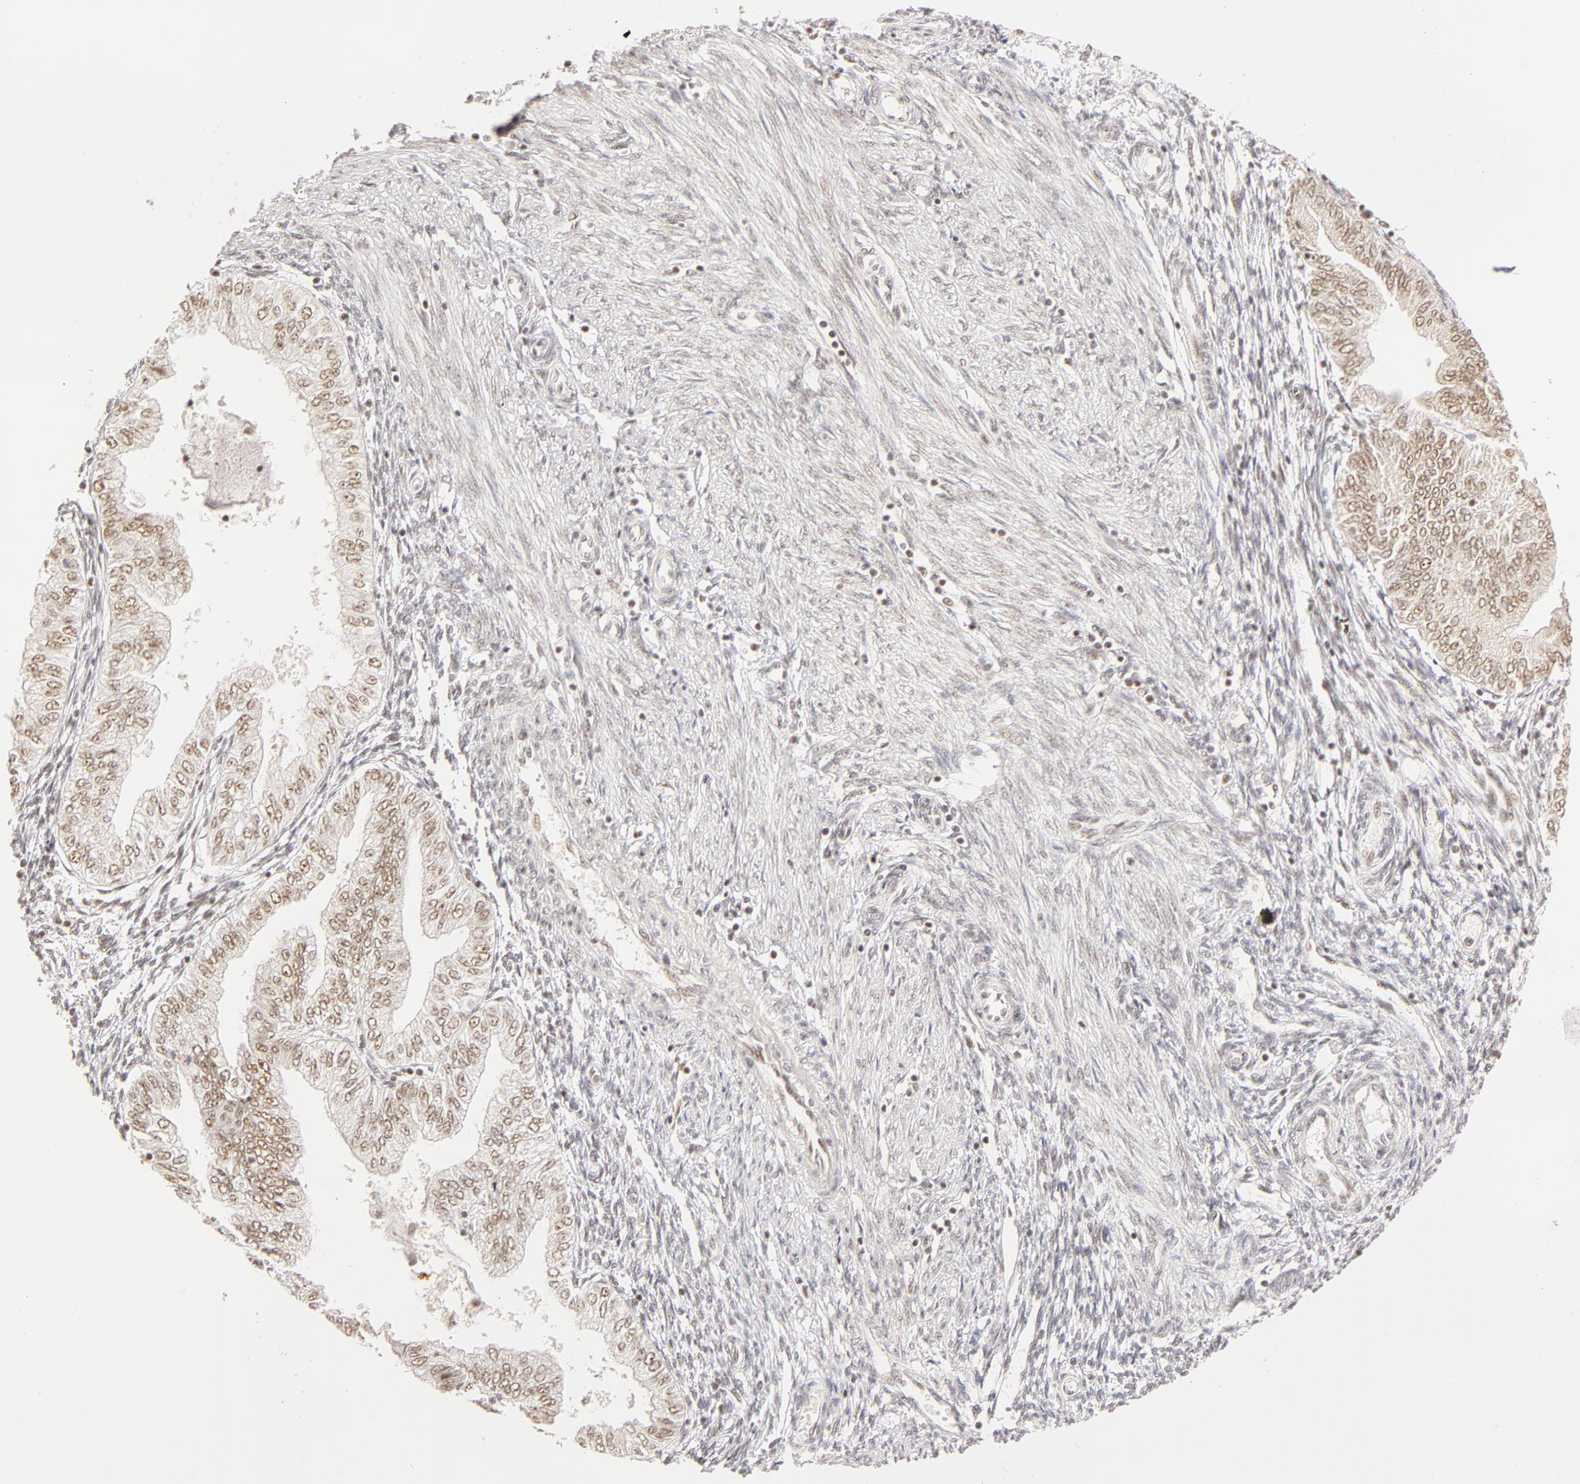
{"staining": {"intensity": "weak", "quantity": ">75%", "location": "nuclear"}, "tissue": "endometrial cancer", "cell_type": "Tumor cells", "image_type": "cancer", "snomed": [{"axis": "morphology", "description": "Adenocarcinoma, NOS"}, {"axis": "topography", "description": "Endometrium"}], "caption": "IHC photomicrograph of neoplastic tissue: endometrial cancer (adenocarcinoma) stained using immunohistochemistry (IHC) shows low levels of weak protein expression localized specifically in the nuclear of tumor cells, appearing as a nuclear brown color.", "gene": "RBM39", "patient": {"sex": "female", "age": 51}}